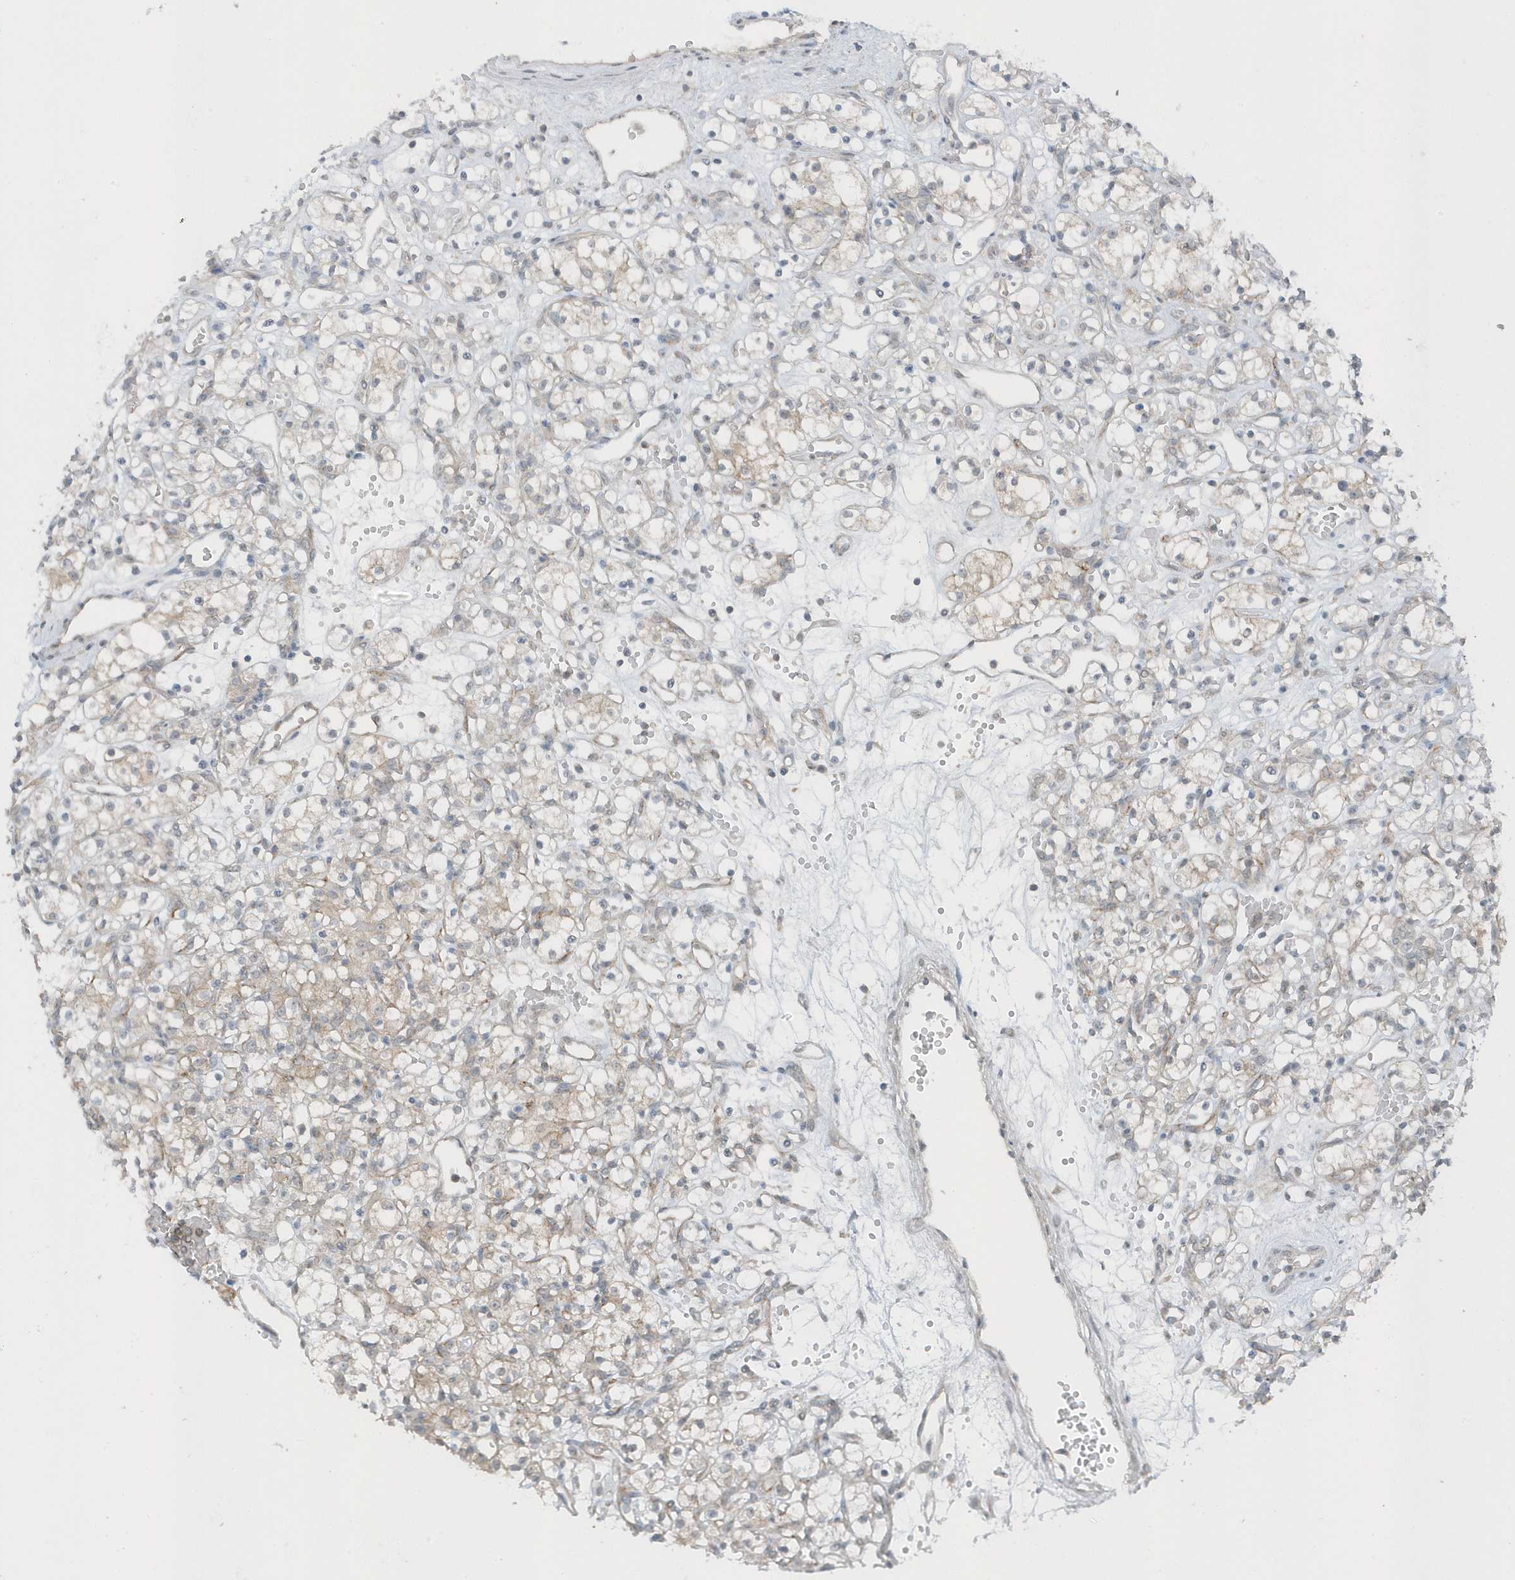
{"staining": {"intensity": "negative", "quantity": "none", "location": "none"}, "tissue": "renal cancer", "cell_type": "Tumor cells", "image_type": "cancer", "snomed": [{"axis": "morphology", "description": "Adenocarcinoma, NOS"}, {"axis": "topography", "description": "Kidney"}], "caption": "Immunohistochemistry photomicrograph of human renal cancer (adenocarcinoma) stained for a protein (brown), which displays no expression in tumor cells.", "gene": "PARD3B", "patient": {"sex": "female", "age": 59}}